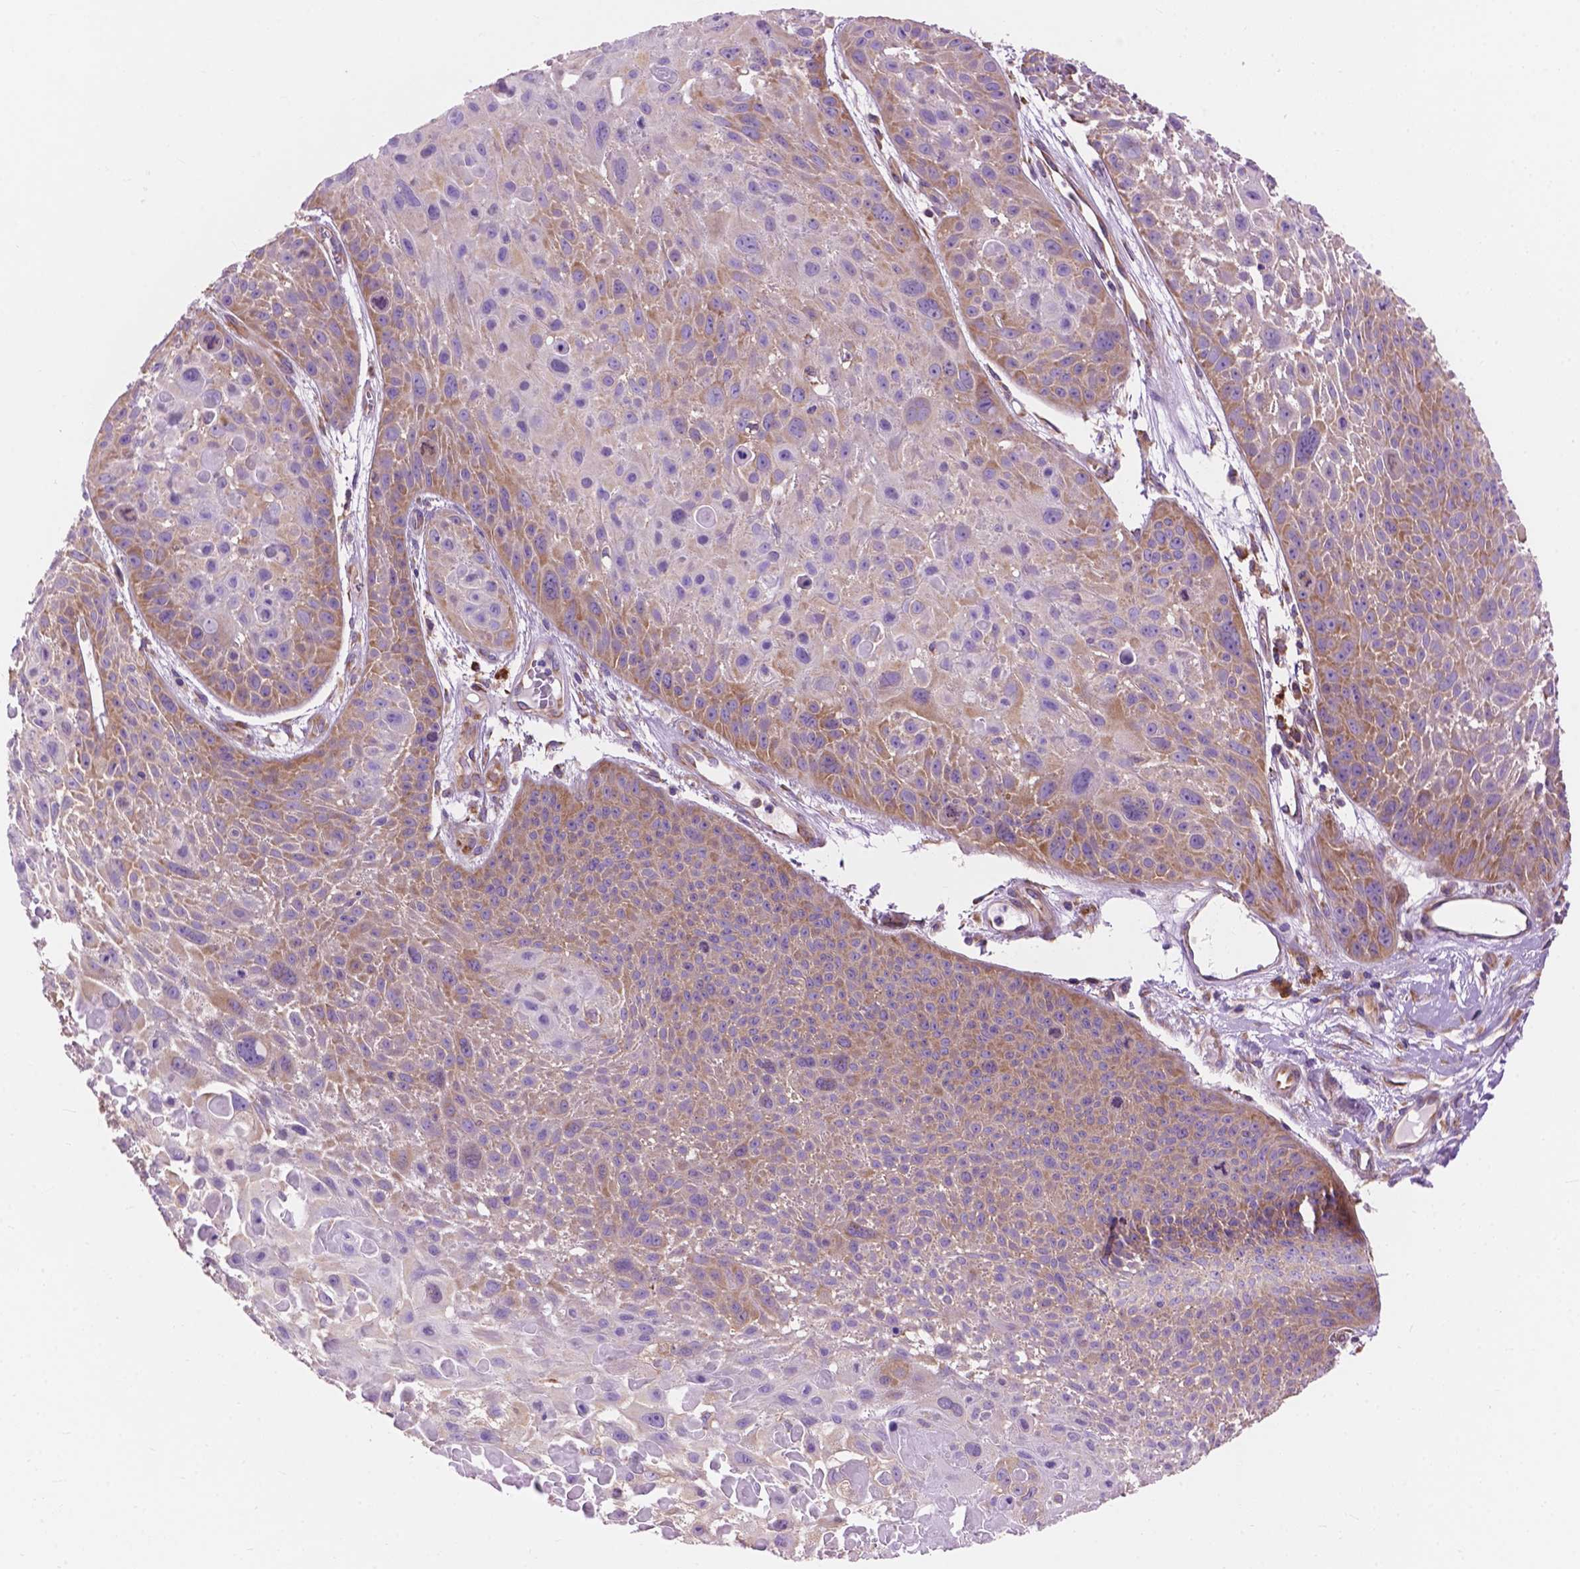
{"staining": {"intensity": "moderate", "quantity": "25%-75%", "location": "cytoplasmic/membranous"}, "tissue": "skin cancer", "cell_type": "Tumor cells", "image_type": "cancer", "snomed": [{"axis": "morphology", "description": "Squamous cell carcinoma, NOS"}, {"axis": "topography", "description": "Skin"}, {"axis": "topography", "description": "Anal"}], "caption": "Immunohistochemical staining of squamous cell carcinoma (skin) displays medium levels of moderate cytoplasmic/membranous protein positivity in about 25%-75% of tumor cells.", "gene": "RPL37A", "patient": {"sex": "female", "age": 75}}